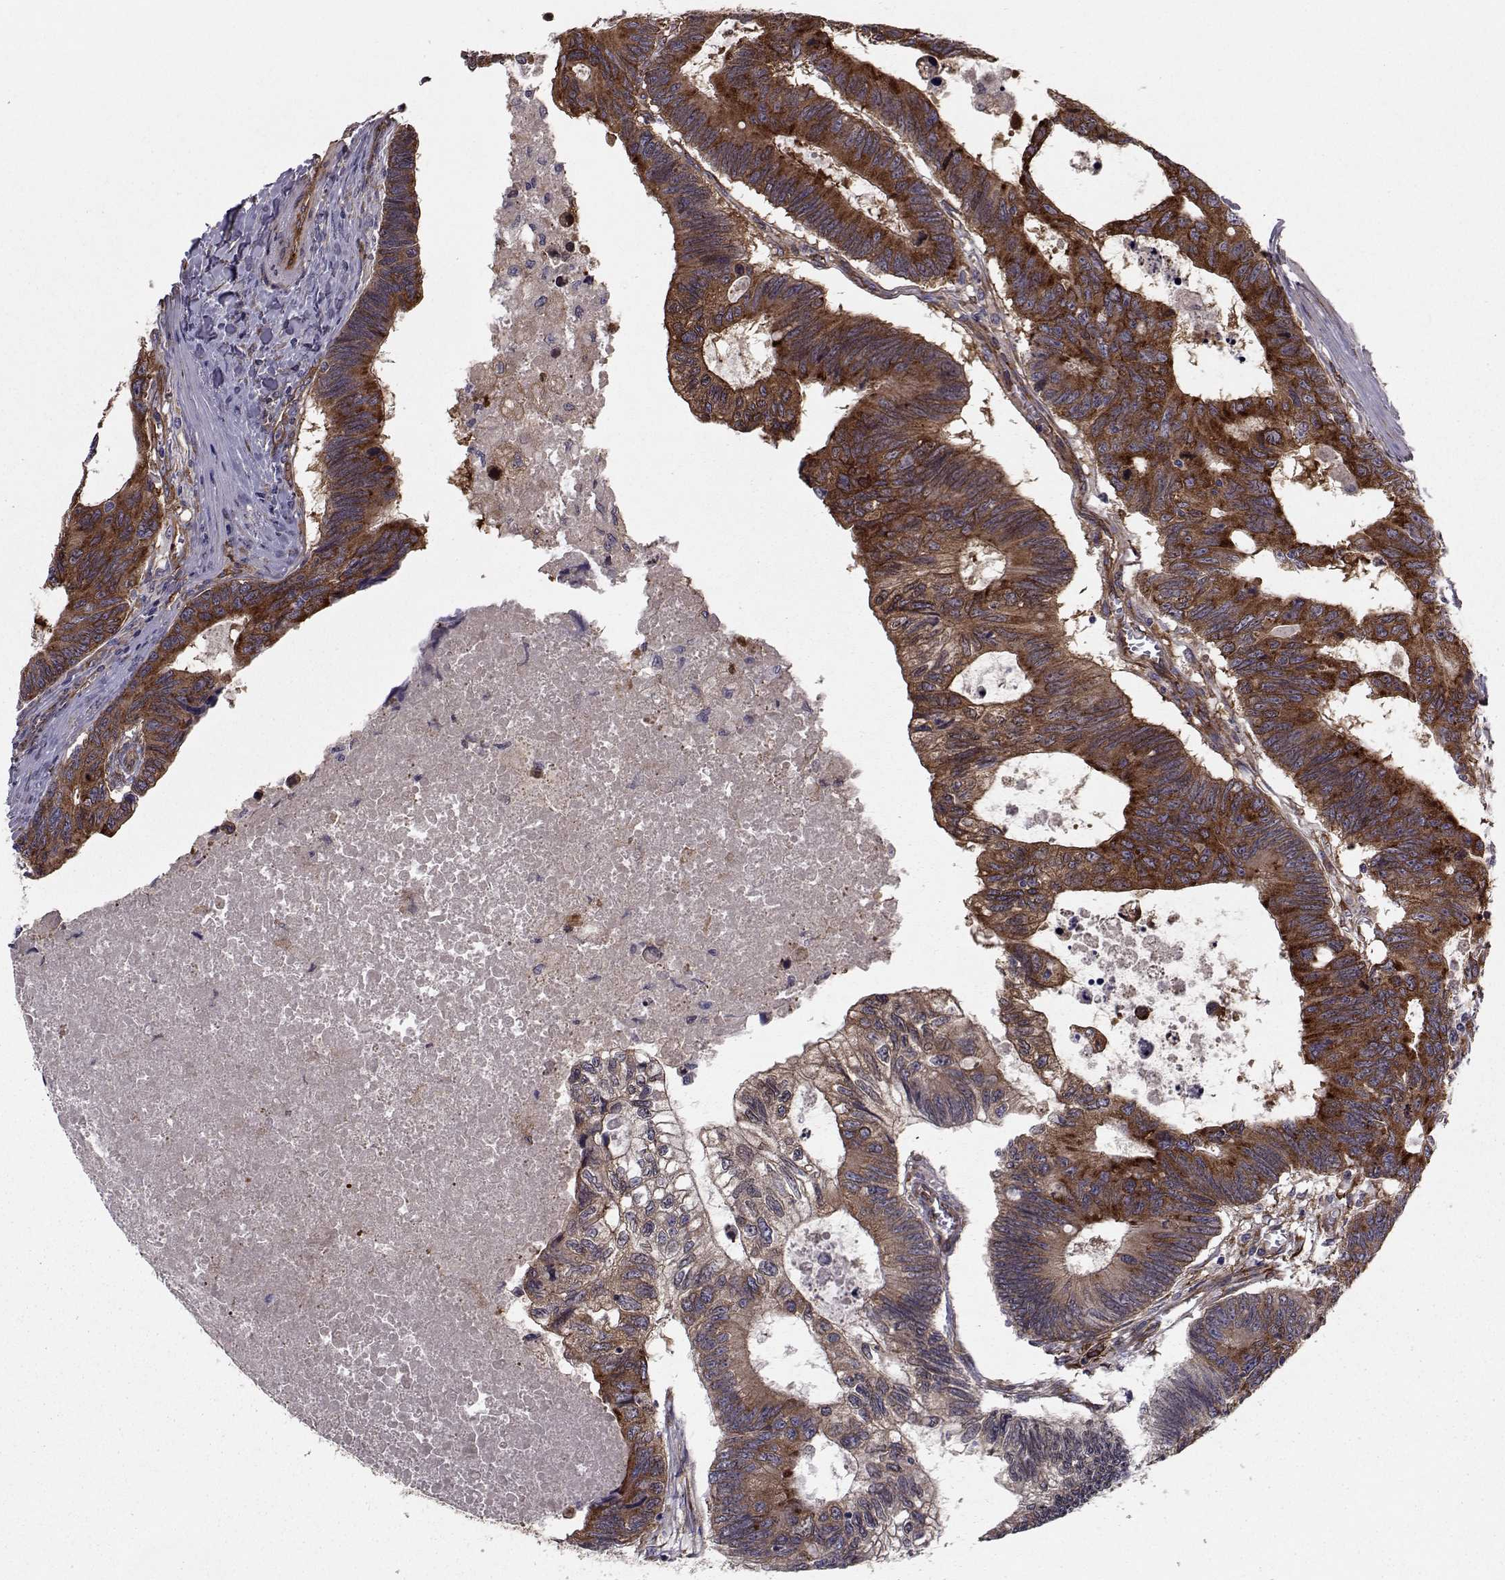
{"staining": {"intensity": "strong", "quantity": ">75%", "location": "cytoplasmic/membranous"}, "tissue": "colorectal cancer", "cell_type": "Tumor cells", "image_type": "cancer", "snomed": [{"axis": "morphology", "description": "Adenocarcinoma, NOS"}, {"axis": "topography", "description": "Colon"}], "caption": "Adenocarcinoma (colorectal) stained for a protein (brown) shows strong cytoplasmic/membranous positive expression in about >75% of tumor cells.", "gene": "TRIP10", "patient": {"sex": "female", "age": 77}}